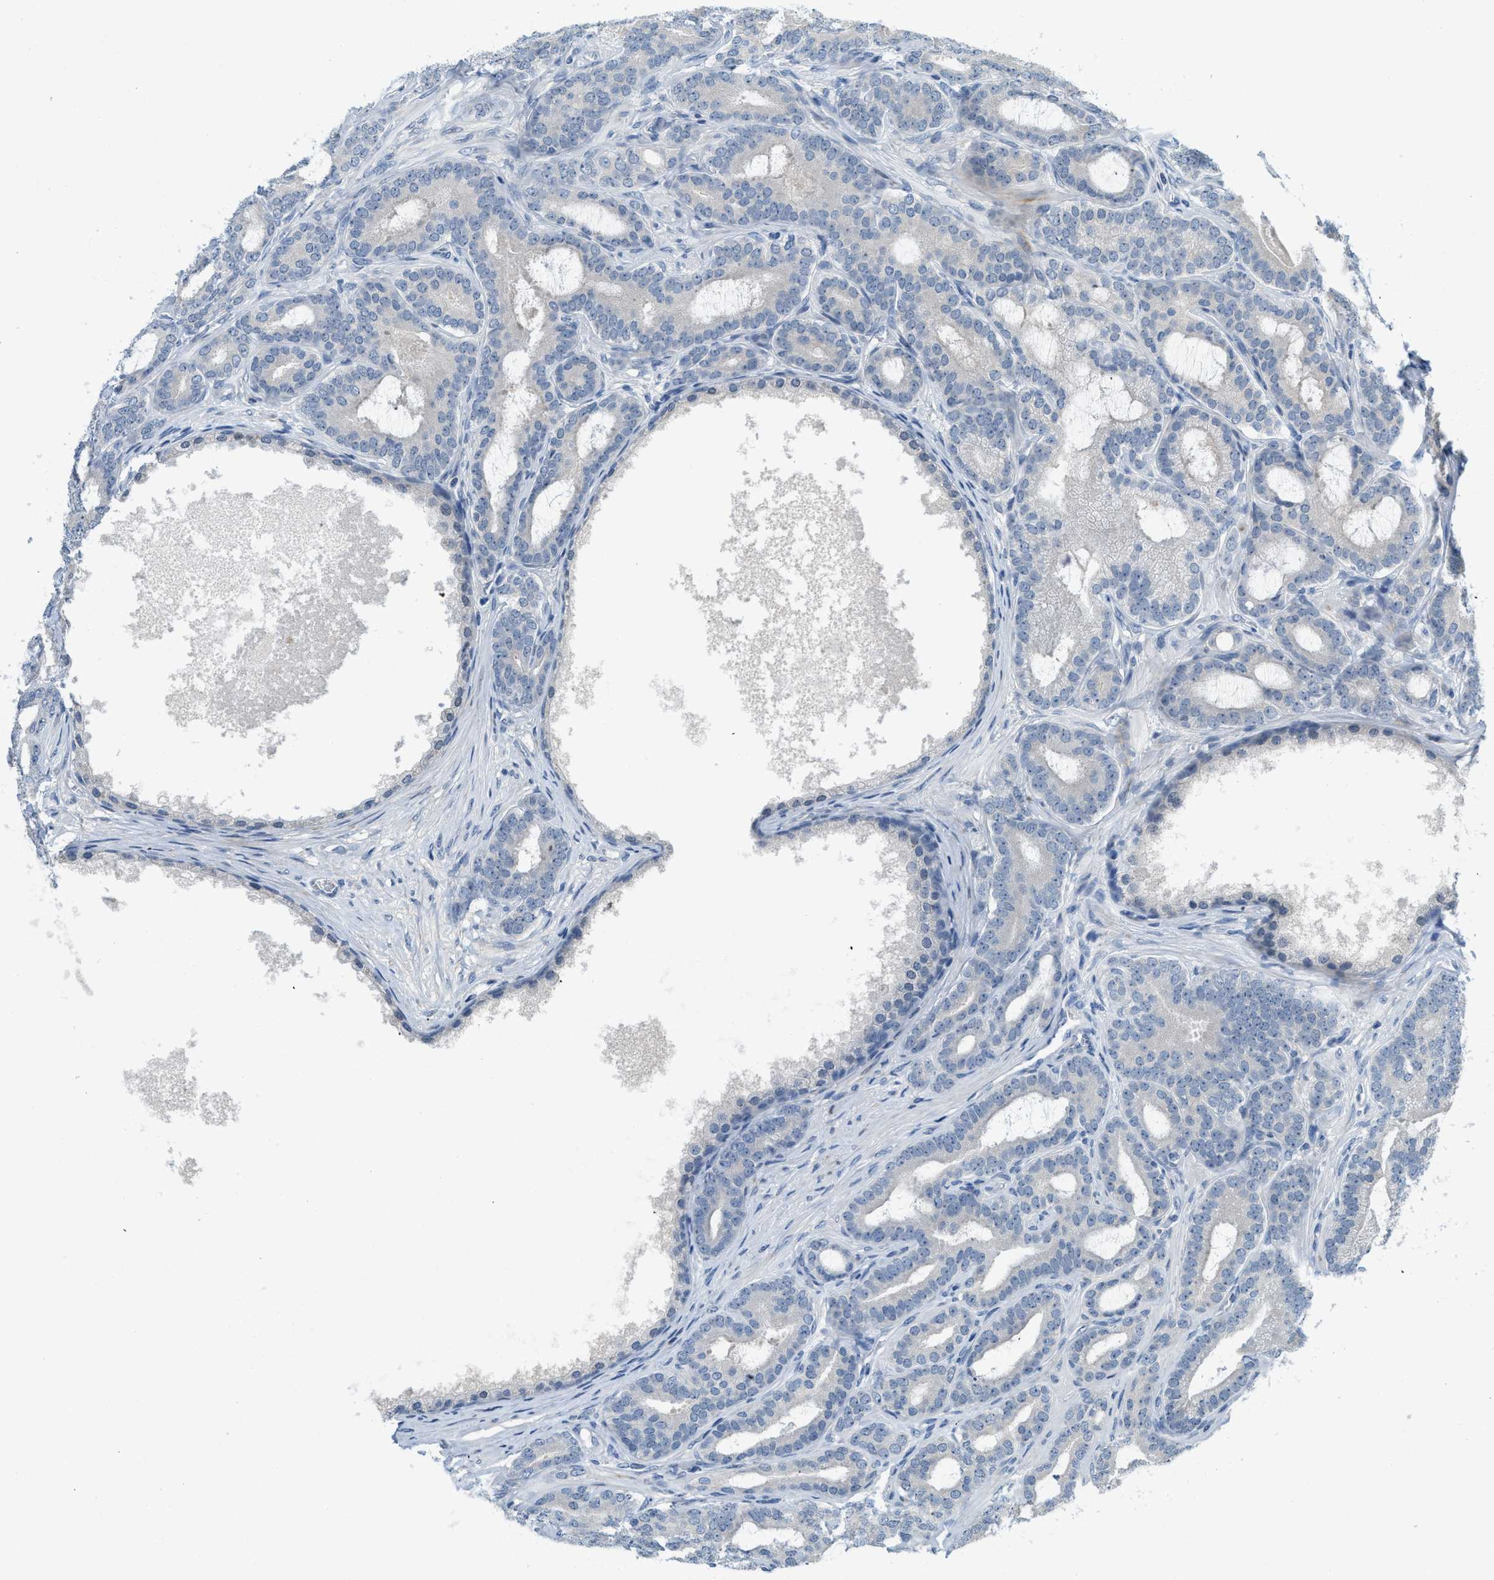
{"staining": {"intensity": "negative", "quantity": "none", "location": "none"}, "tissue": "prostate cancer", "cell_type": "Tumor cells", "image_type": "cancer", "snomed": [{"axis": "morphology", "description": "Adenocarcinoma, High grade"}, {"axis": "topography", "description": "Prostate"}], "caption": "Protein analysis of prostate cancer shows no significant staining in tumor cells.", "gene": "TMEM154", "patient": {"sex": "male", "age": 60}}